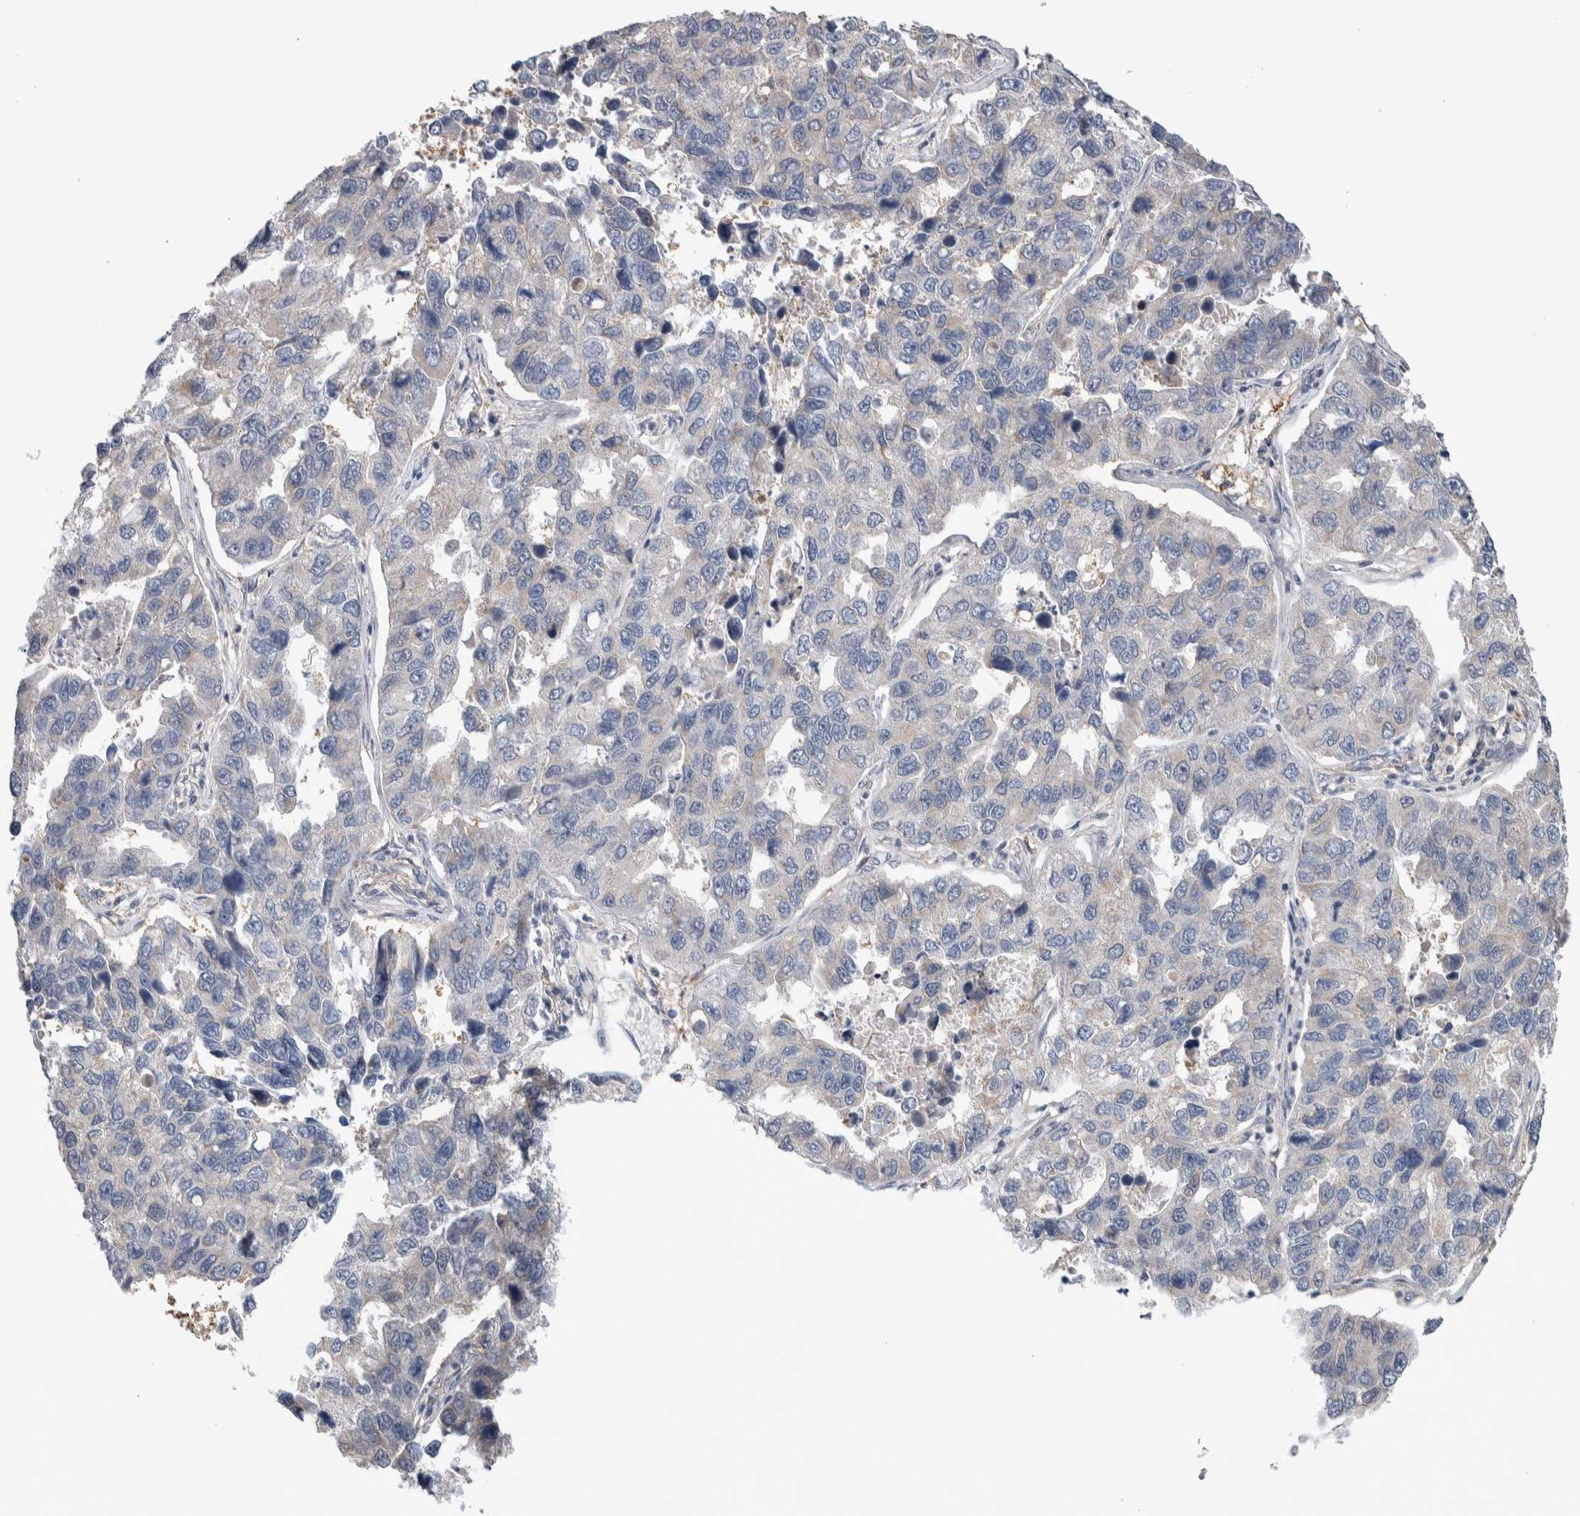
{"staining": {"intensity": "negative", "quantity": "none", "location": "none"}, "tissue": "lung cancer", "cell_type": "Tumor cells", "image_type": "cancer", "snomed": [{"axis": "morphology", "description": "Adenocarcinoma, NOS"}, {"axis": "topography", "description": "Lung"}], "caption": "This is an immunohistochemistry (IHC) image of human adenocarcinoma (lung). There is no staining in tumor cells.", "gene": "TAX1BP1", "patient": {"sex": "male", "age": 64}}